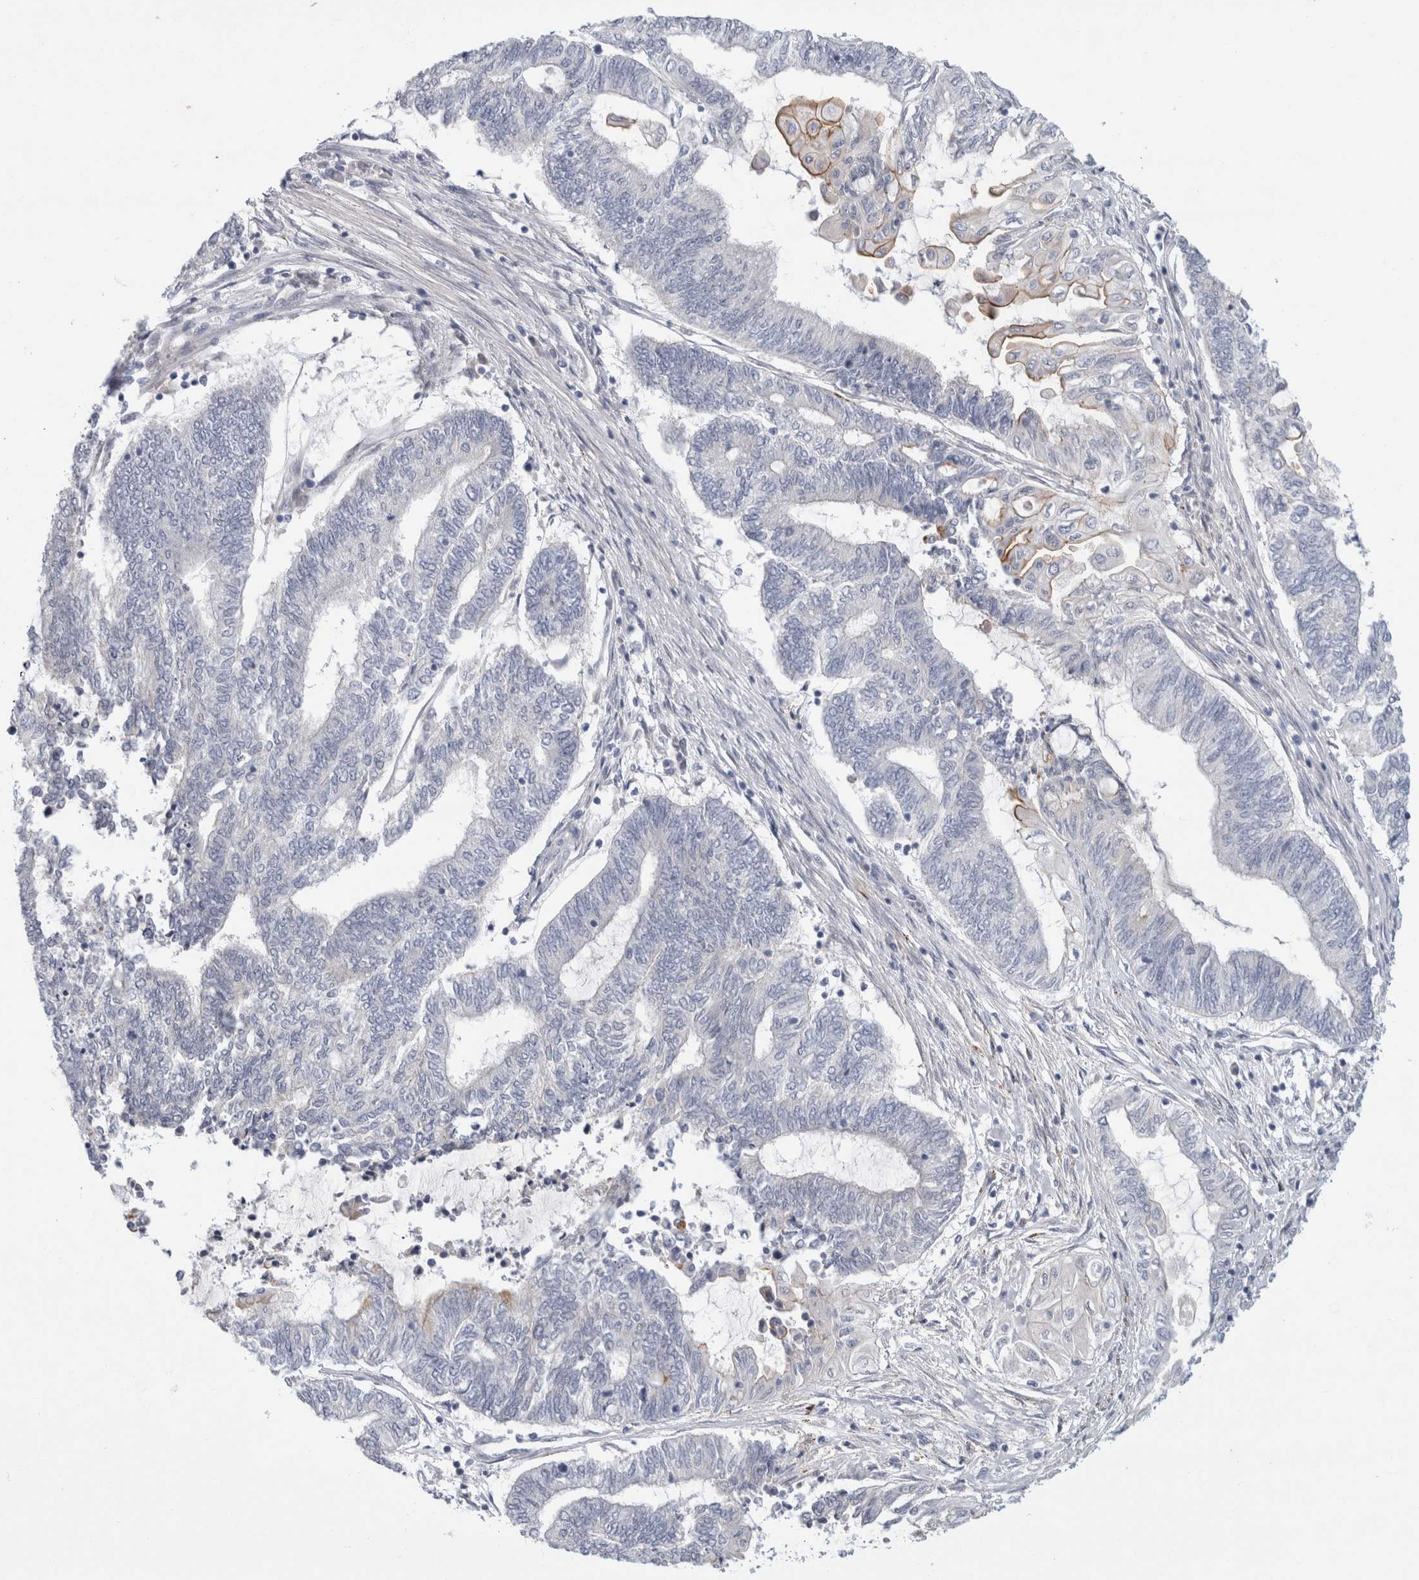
{"staining": {"intensity": "weak", "quantity": "<25%", "location": "cytoplasmic/membranous"}, "tissue": "endometrial cancer", "cell_type": "Tumor cells", "image_type": "cancer", "snomed": [{"axis": "morphology", "description": "Adenocarcinoma, NOS"}, {"axis": "topography", "description": "Uterus"}, {"axis": "topography", "description": "Endometrium"}], "caption": "DAB immunohistochemical staining of endometrial cancer (adenocarcinoma) exhibits no significant expression in tumor cells.", "gene": "NIPA1", "patient": {"sex": "female", "age": 70}}